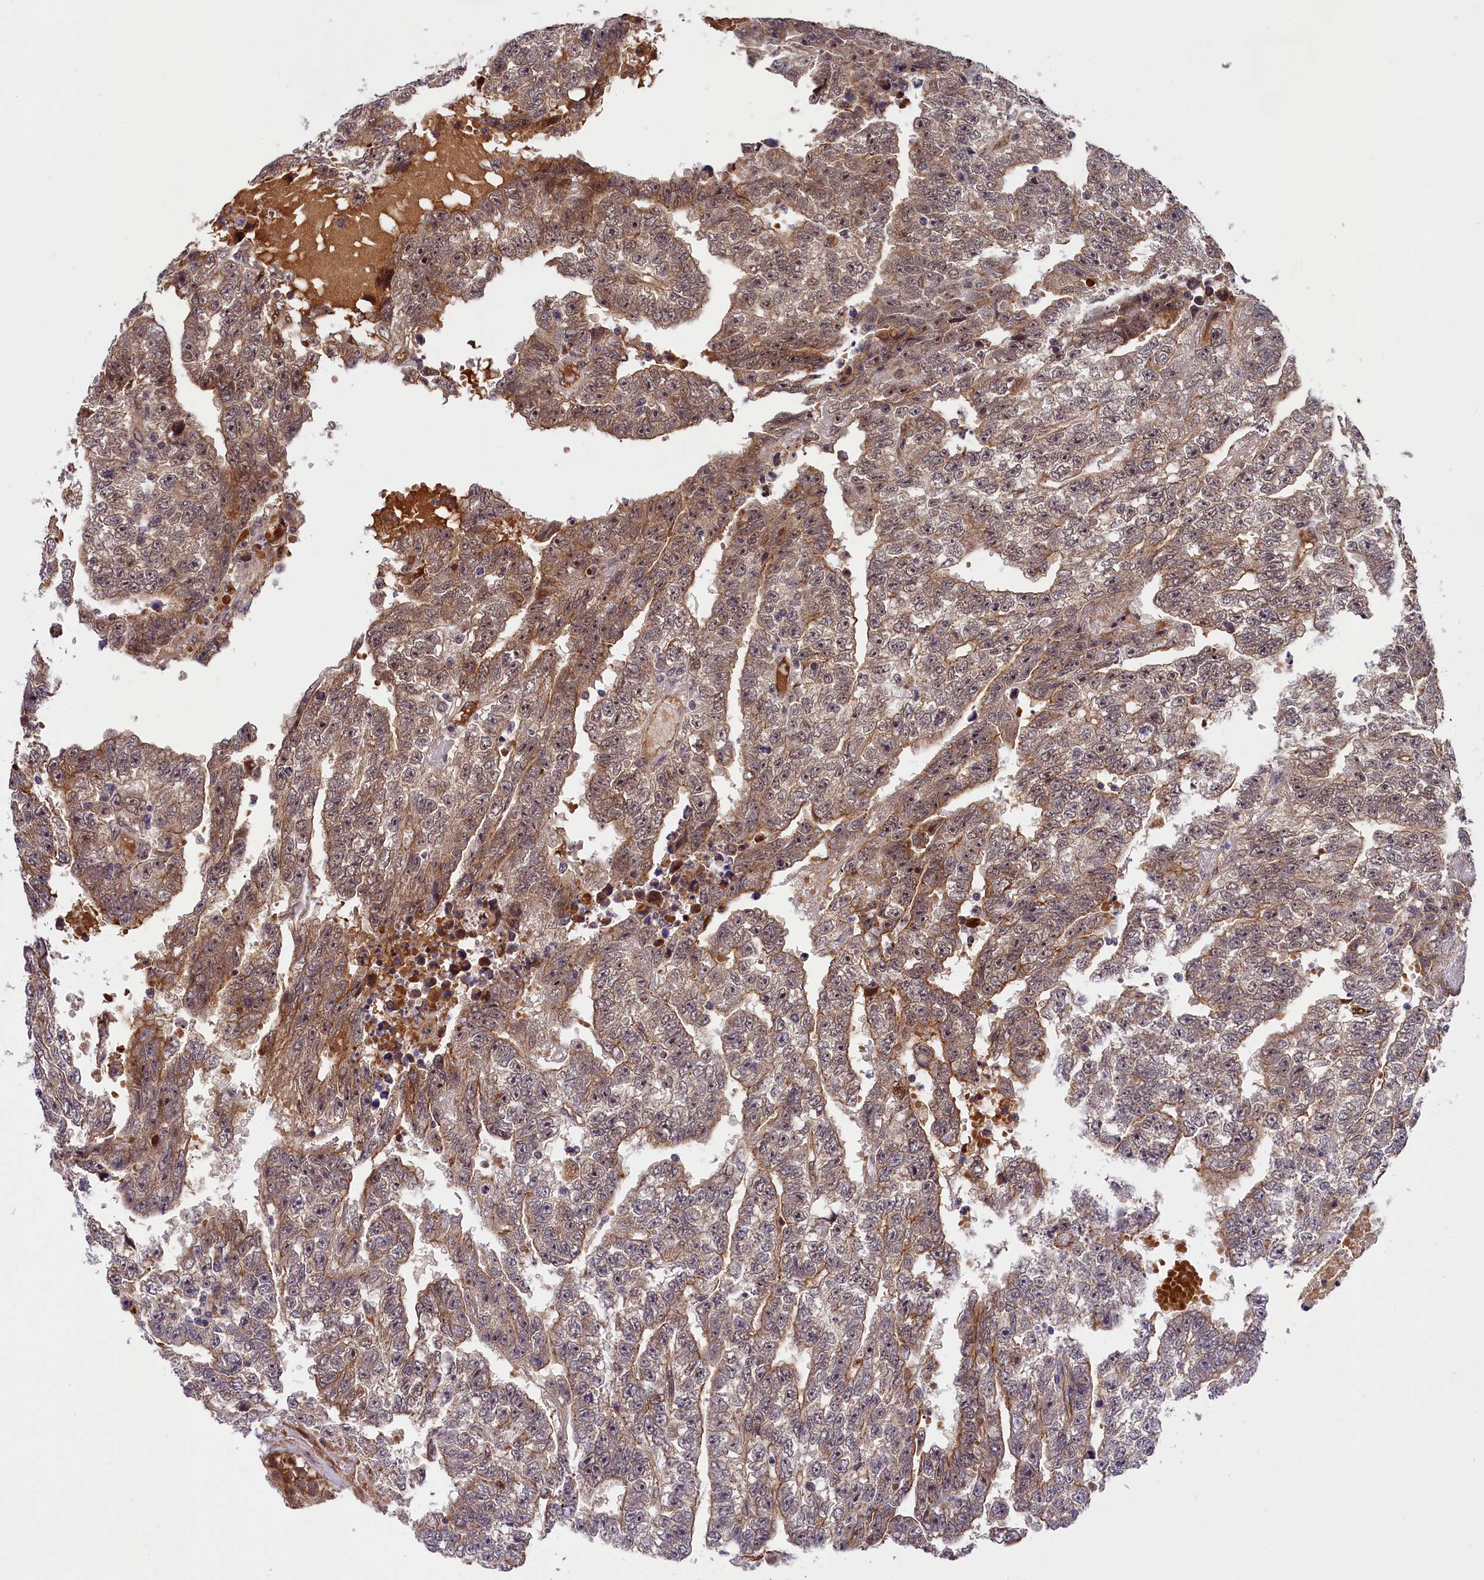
{"staining": {"intensity": "moderate", "quantity": "25%-75%", "location": "cytoplasmic/membranous"}, "tissue": "testis cancer", "cell_type": "Tumor cells", "image_type": "cancer", "snomed": [{"axis": "morphology", "description": "Carcinoma, Embryonal, NOS"}, {"axis": "topography", "description": "Testis"}], "caption": "Immunohistochemistry of human embryonal carcinoma (testis) displays medium levels of moderate cytoplasmic/membranous staining in approximately 25%-75% of tumor cells. The staining was performed using DAB to visualize the protein expression in brown, while the nuclei were stained in blue with hematoxylin (Magnification: 20x).", "gene": "ARL14EP", "patient": {"sex": "male", "age": 25}}